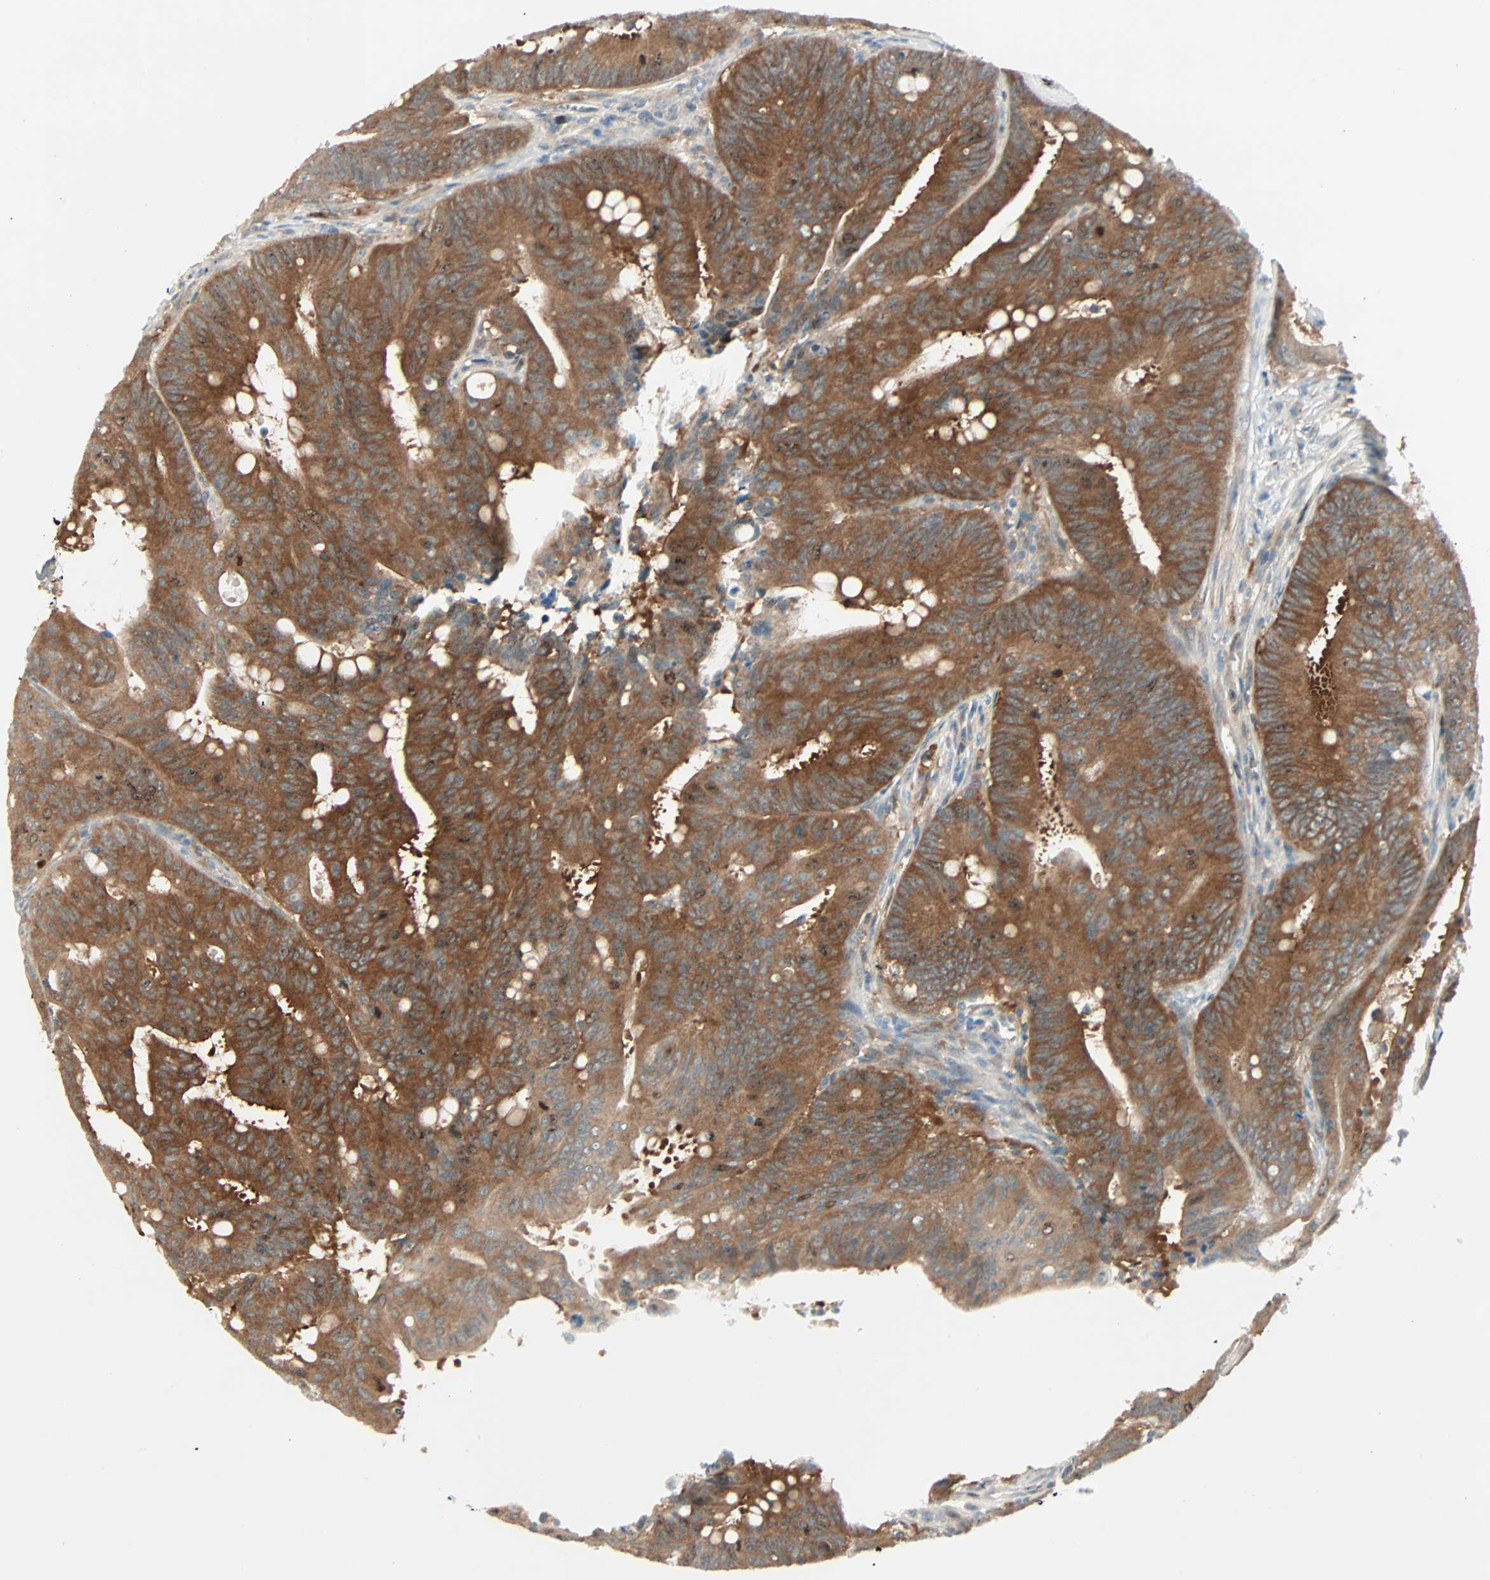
{"staining": {"intensity": "strong", "quantity": ">75%", "location": "cytoplasmic/membranous"}, "tissue": "colorectal cancer", "cell_type": "Tumor cells", "image_type": "cancer", "snomed": [{"axis": "morphology", "description": "Adenocarcinoma, NOS"}, {"axis": "topography", "description": "Colon"}], "caption": "Approximately >75% of tumor cells in human colorectal adenocarcinoma exhibit strong cytoplasmic/membranous protein positivity as visualized by brown immunohistochemical staining.", "gene": "SMIM8", "patient": {"sex": "male", "age": 45}}